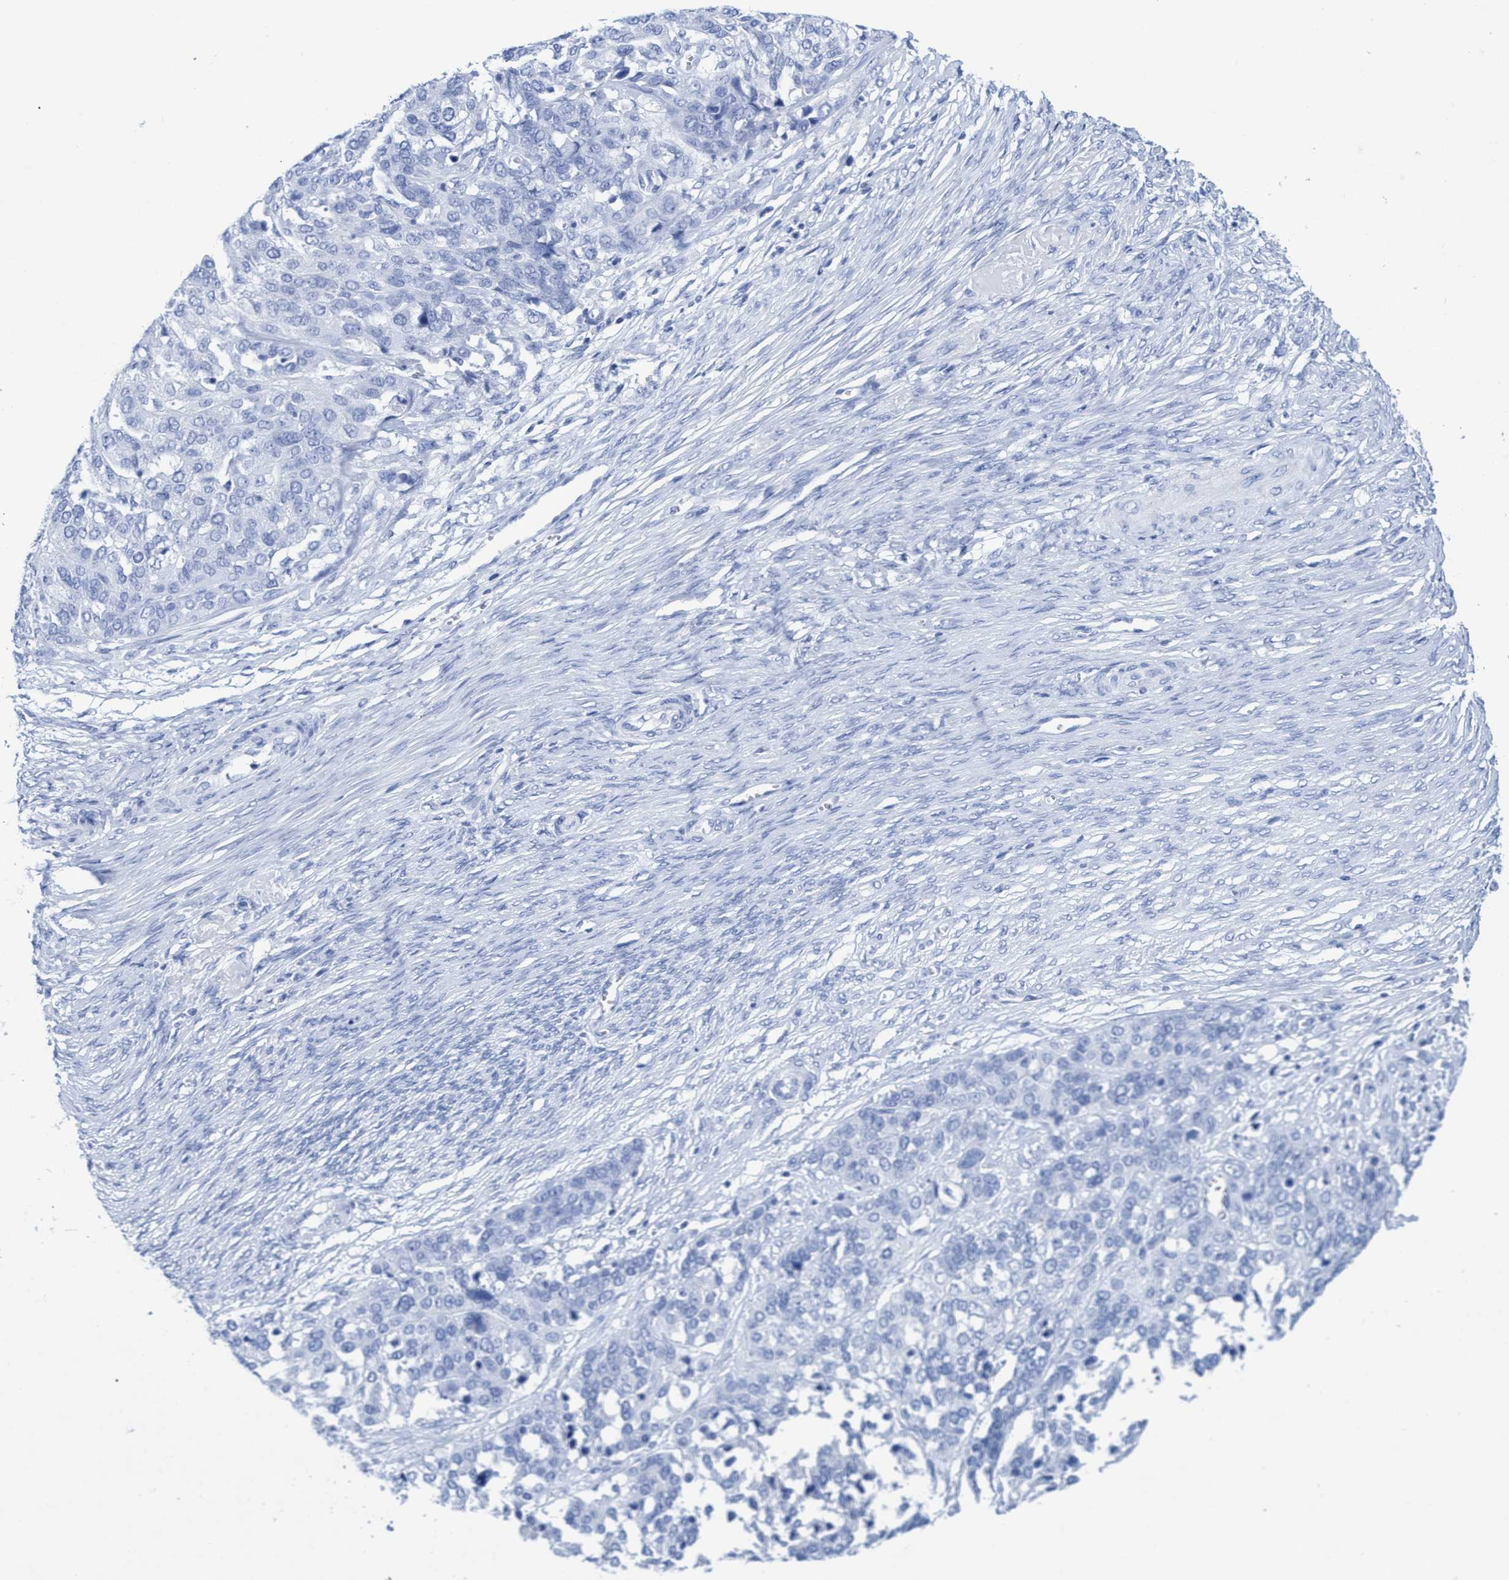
{"staining": {"intensity": "negative", "quantity": "none", "location": "none"}, "tissue": "ovarian cancer", "cell_type": "Tumor cells", "image_type": "cancer", "snomed": [{"axis": "morphology", "description": "Cystadenocarcinoma, serous, NOS"}, {"axis": "topography", "description": "Ovary"}], "caption": "Image shows no significant protein expression in tumor cells of ovarian cancer.", "gene": "INSL6", "patient": {"sex": "female", "age": 44}}